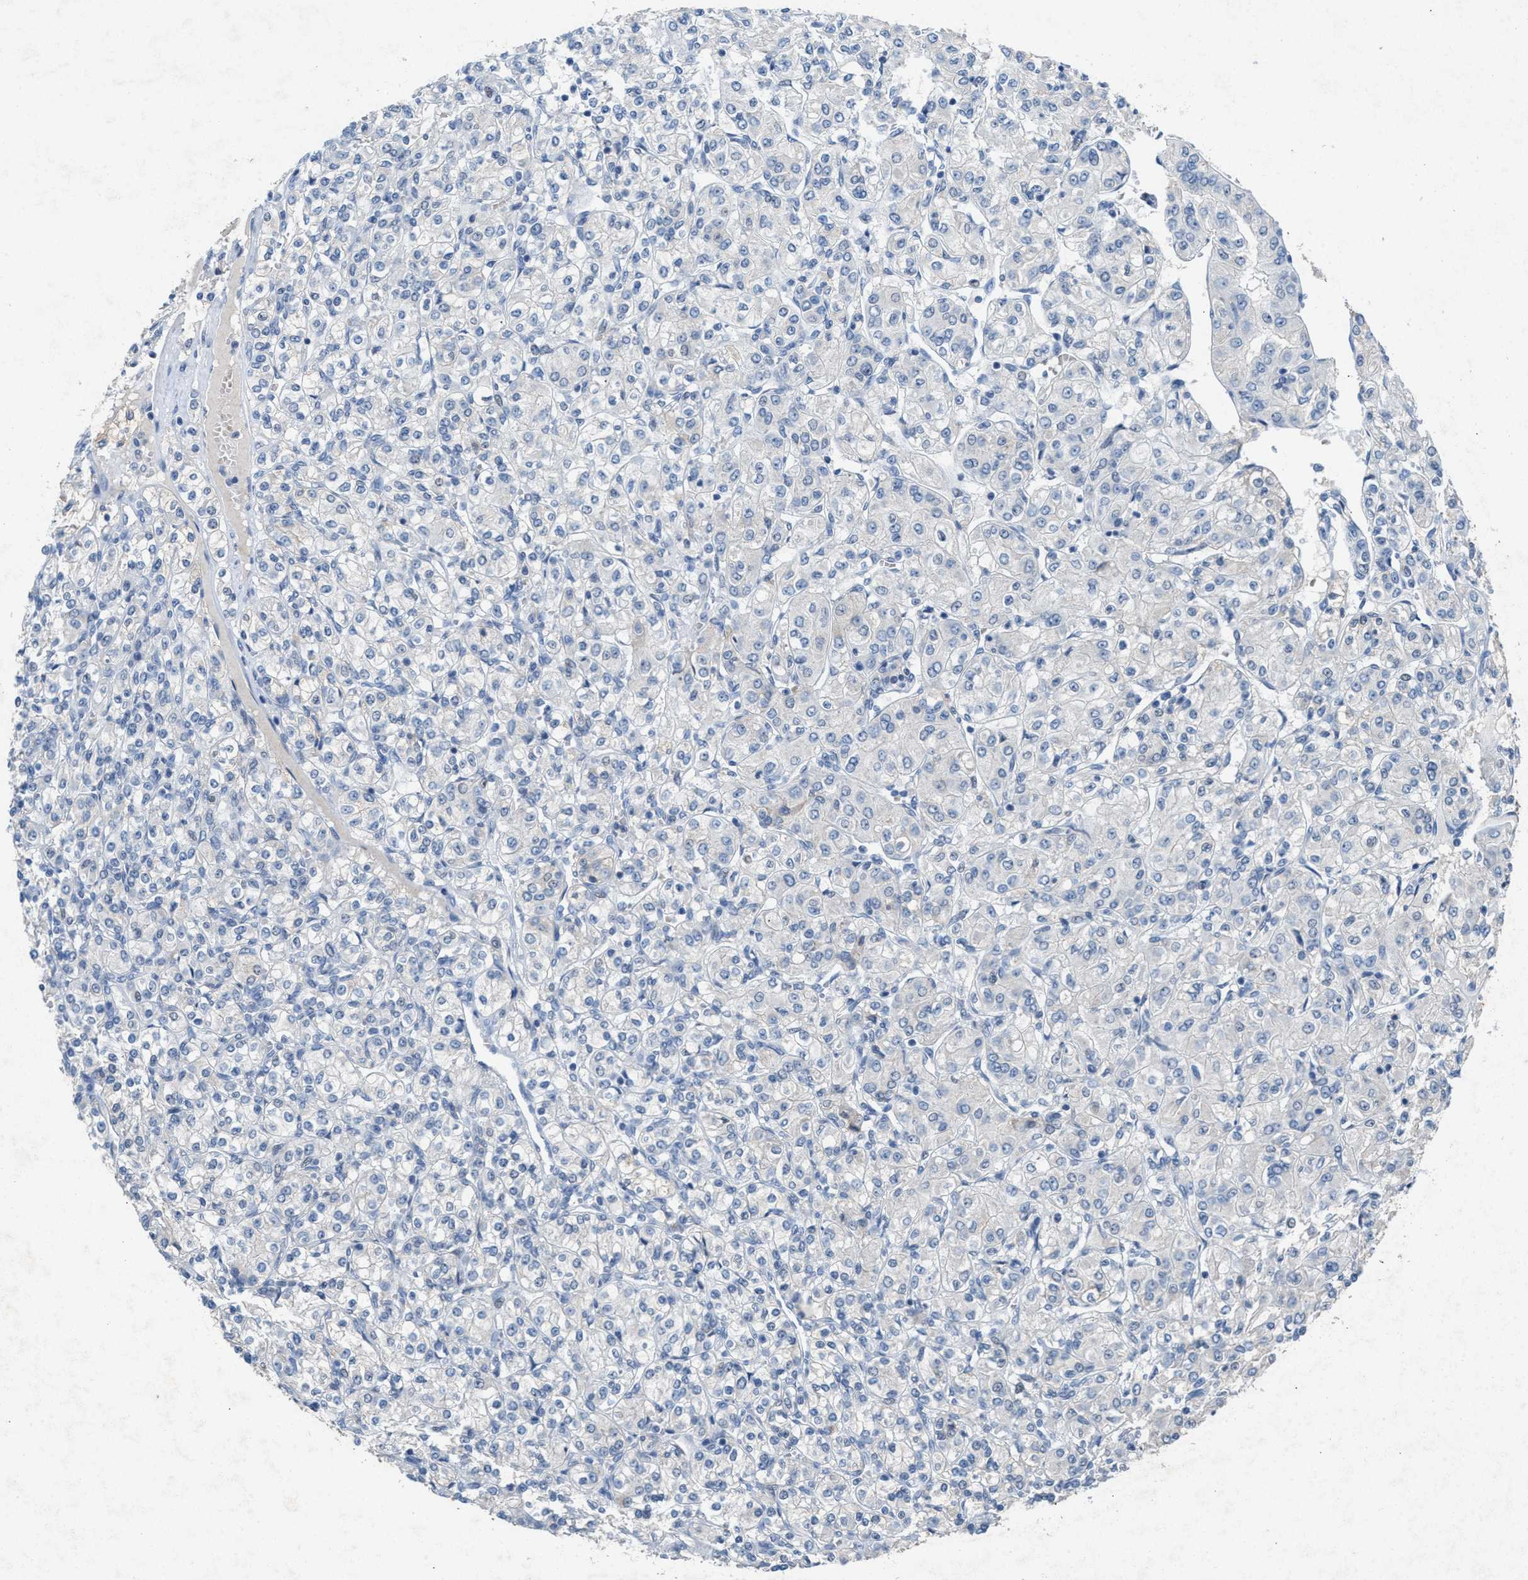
{"staining": {"intensity": "negative", "quantity": "none", "location": "none"}, "tissue": "renal cancer", "cell_type": "Tumor cells", "image_type": "cancer", "snomed": [{"axis": "morphology", "description": "Adenocarcinoma, NOS"}, {"axis": "topography", "description": "Kidney"}], "caption": "Tumor cells show no significant expression in renal cancer.", "gene": "SLC5A5", "patient": {"sex": "male", "age": 77}}